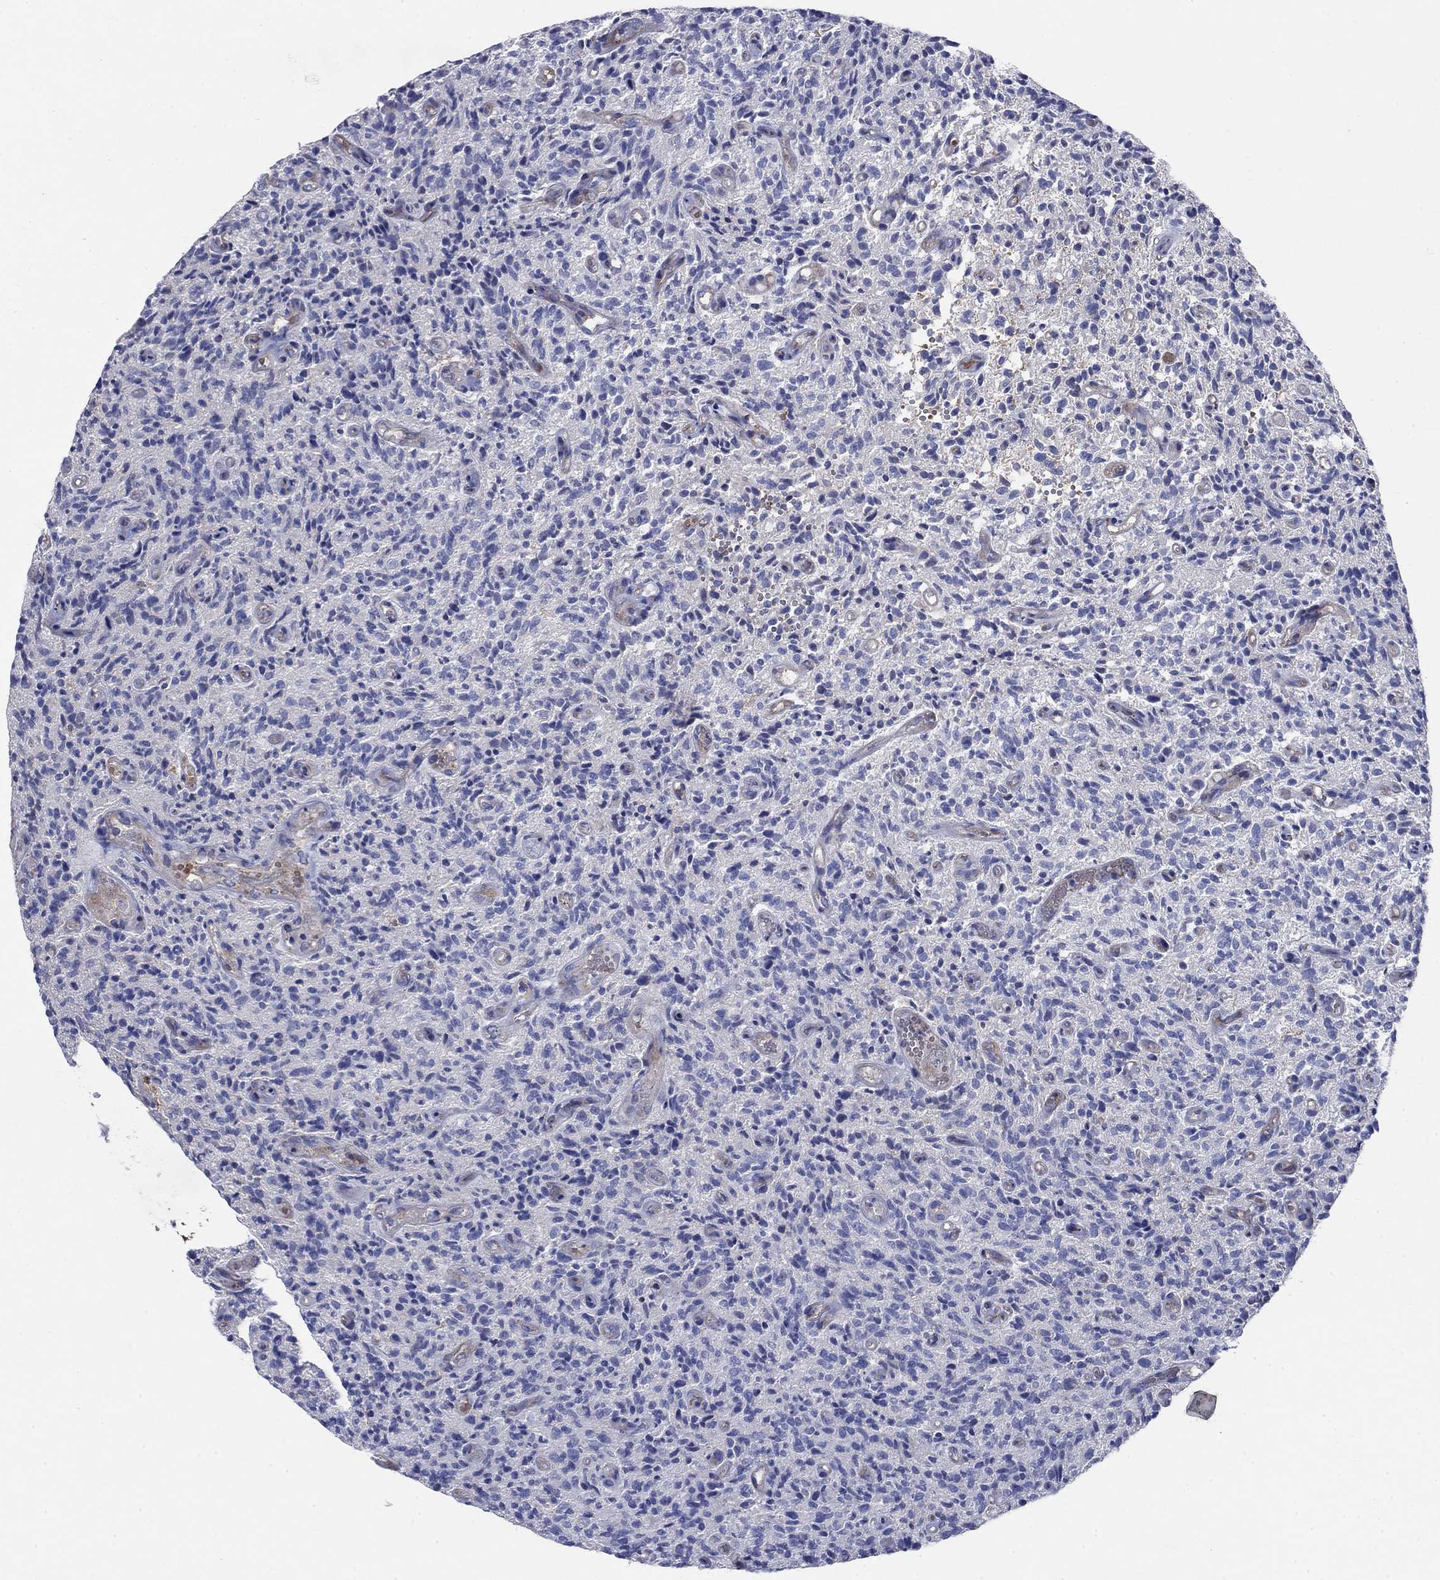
{"staining": {"intensity": "negative", "quantity": "none", "location": "none"}, "tissue": "glioma", "cell_type": "Tumor cells", "image_type": "cancer", "snomed": [{"axis": "morphology", "description": "Glioma, malignant, High grade"}, {"axis": "topography", "description": "Brain"}], "caption": "This is an immunohistochemistry image of malignant glioma (high-grade). There is no expression in tumor cells.", "gene": "FLNC", "patient": {"sex": "male", "age": 64}}